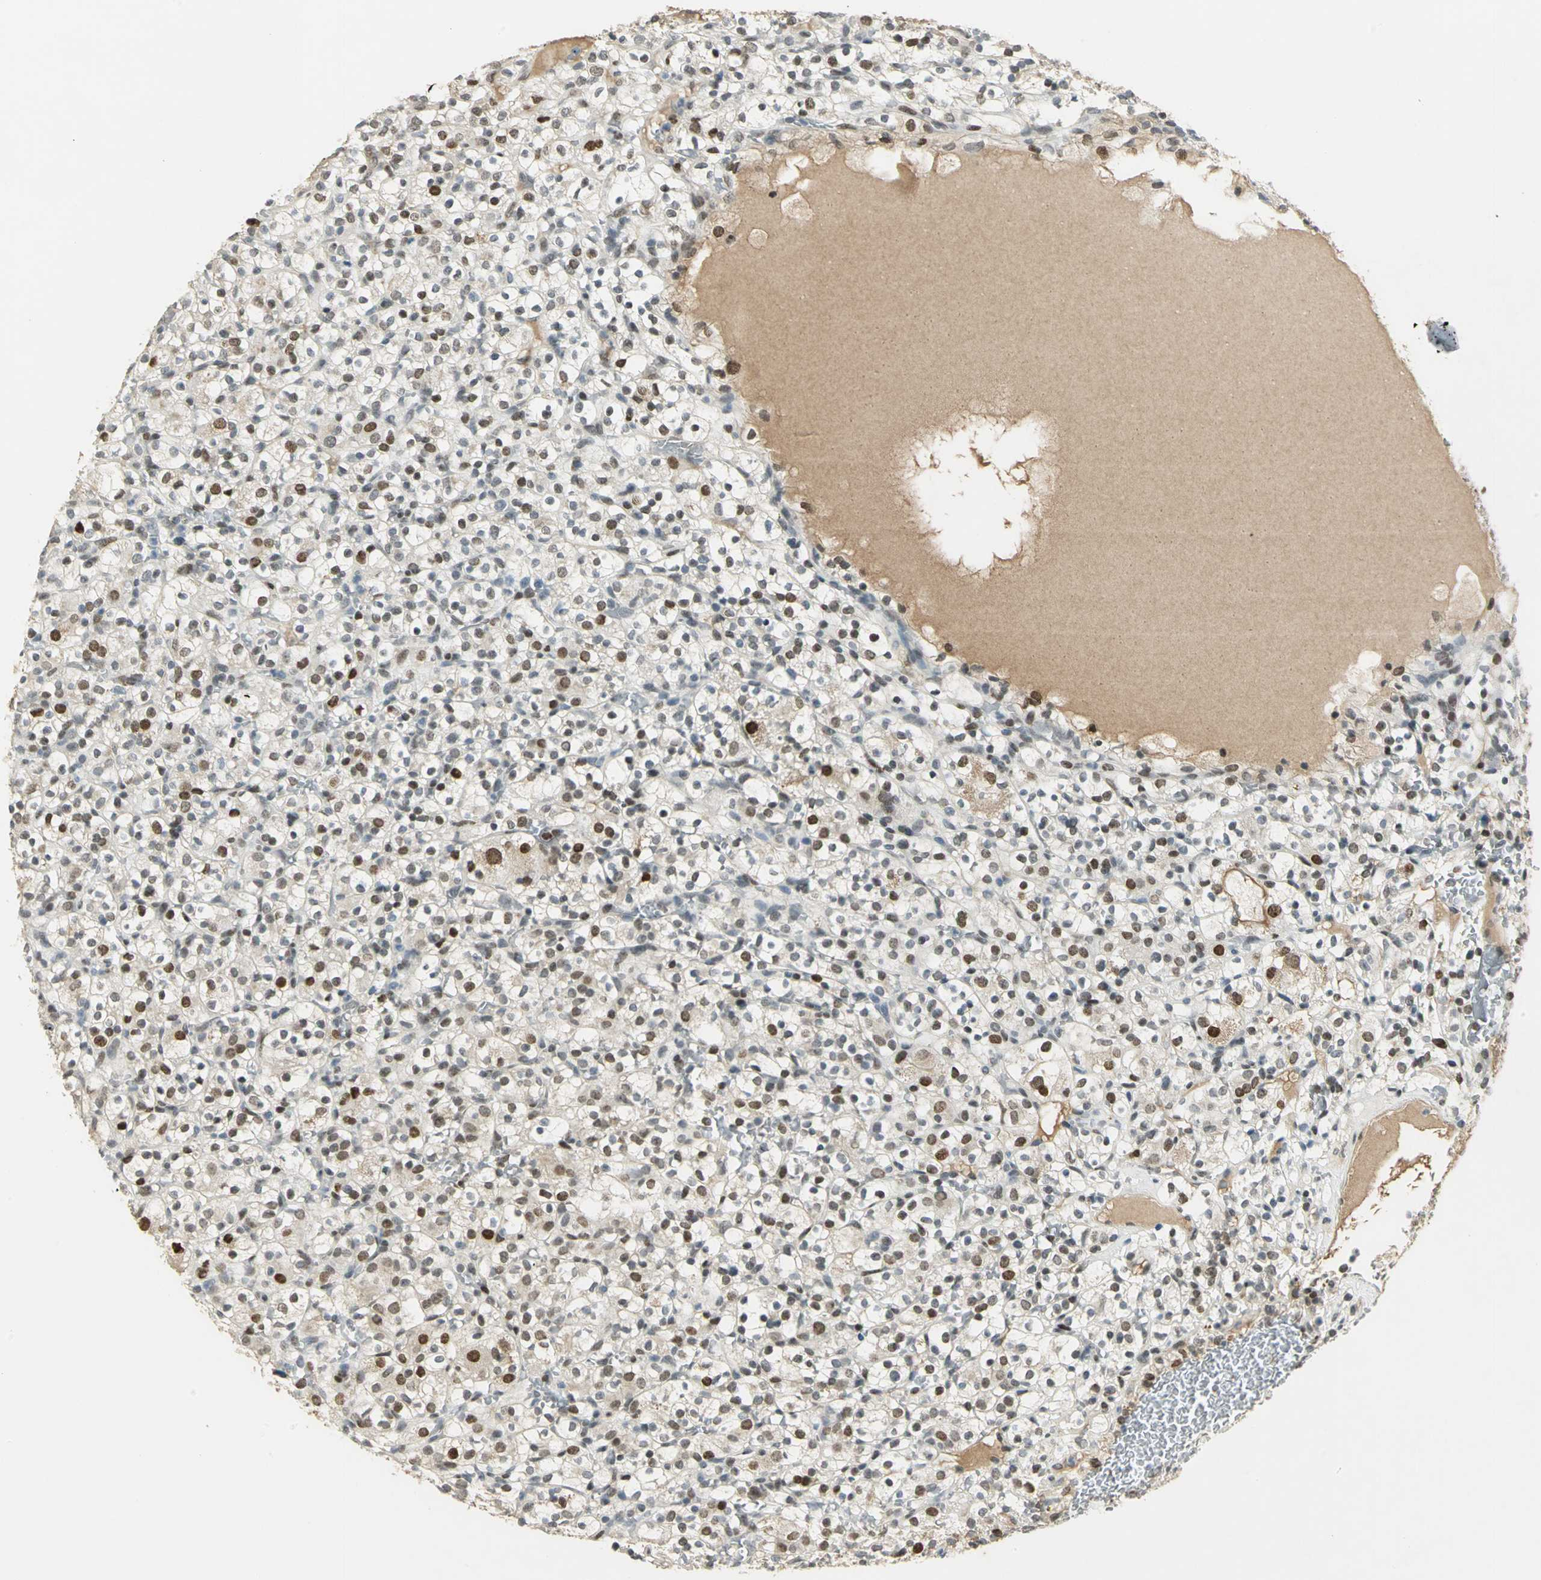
{"staining": {"intensity": "strong", "quantity": "25%-75%", "location": "nuclear"}, "tissue": "renal cancer", "cell_type": "Tumor cells", "image_type": "cancer", "snomed": [{"axis": "morphology", "description": "Normal tissue, NOS"}, {"axis": "morphology", "description": "Adenocarcinoma, NOS"}, {"axis": "topography", "description": "Kidney"}], "caption": "IHC photomicrograph of human adenocarcinoma (renal) stained for a protein (brown), which shows high levels of strong nuclear expression in approximately 25%-75% of tumor cells.", "gene": "AK6", "patient": {"sex": "female", "age": 72}}